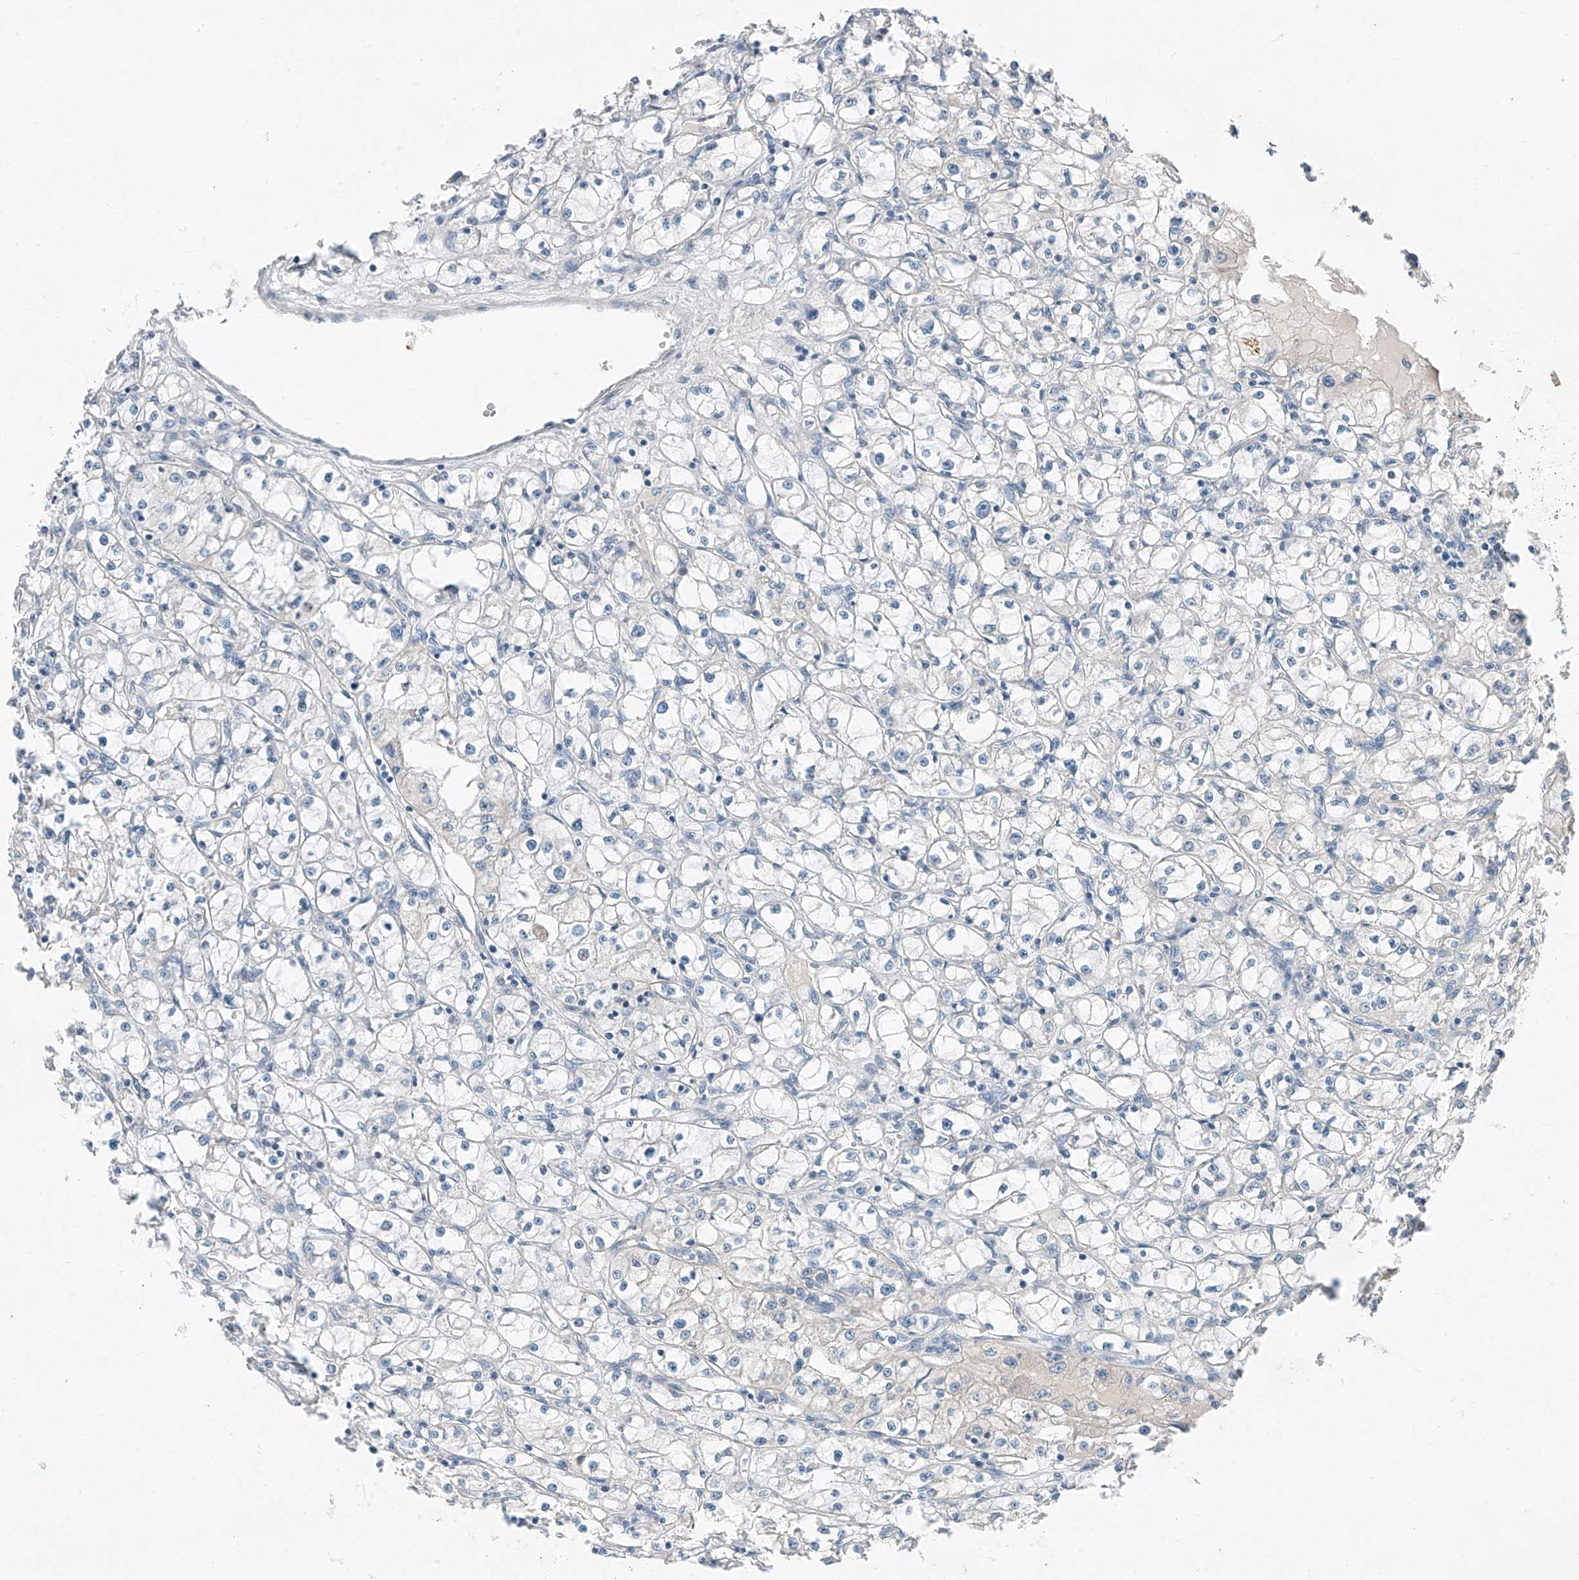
{"staining": {"intensity": "negative", "quantity": "none", "location": "none"}, "tissue": "renal cancer", "cell_type": "Tumor cells", "image_type": "cancer", "snomed": [{"axis": "morphology", "description": "Adenocarcinoma, NOS"}, {"axis": "topography", "description": "Kidney"}], "caption": "Renal cancer stained for a protein using immunohistochemistry (IHC) reveals no positivity tumor cells.", "gene": "MDGA1", "patient": {"sex": "male", "age": 56}}